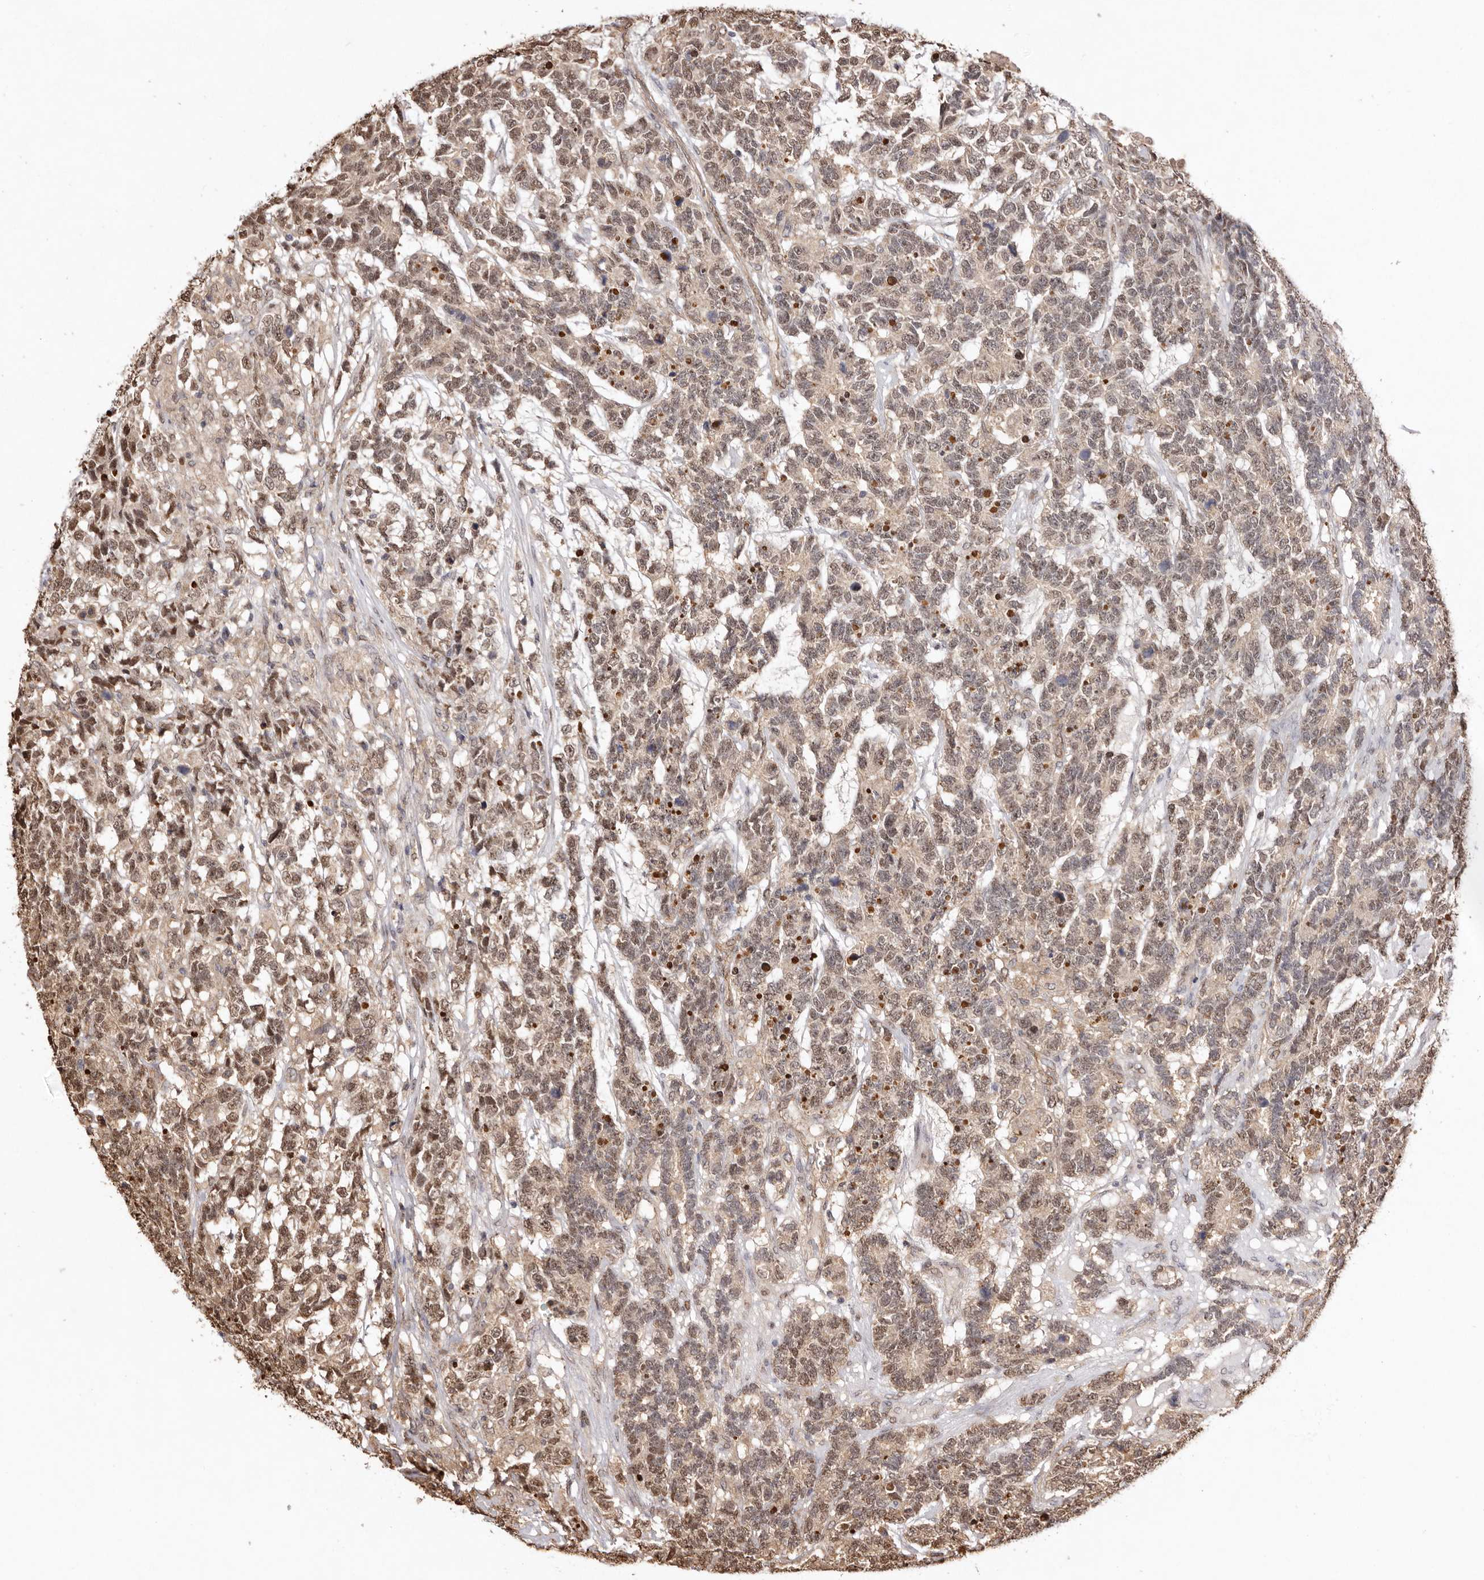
{"staining": {"intensity": "moderate", "quantity": ">75%", "location": "nuclear"}, "tissue": "testis cancer", "cell_type": "Tumor cells", "image_type": "cancer", "snomed": [{"axis": "morphology", "description": "Carcinoma, Embryonal, NOS"}, {"axis": "topography", "description": "Testis"}], "caption": "High-magnification brightfield microscopy of testis cancer (embryonal carcinoma) stained with DAB (3,3'-diaminobenzidine) (brown) and counterstained with hematoxylin (blue). tumor cells exhibit moderate nuclear staining is identified in about>75% of cells.", "gene": "NOTCH1", "patient": {"sex": "male", "age": 26}}